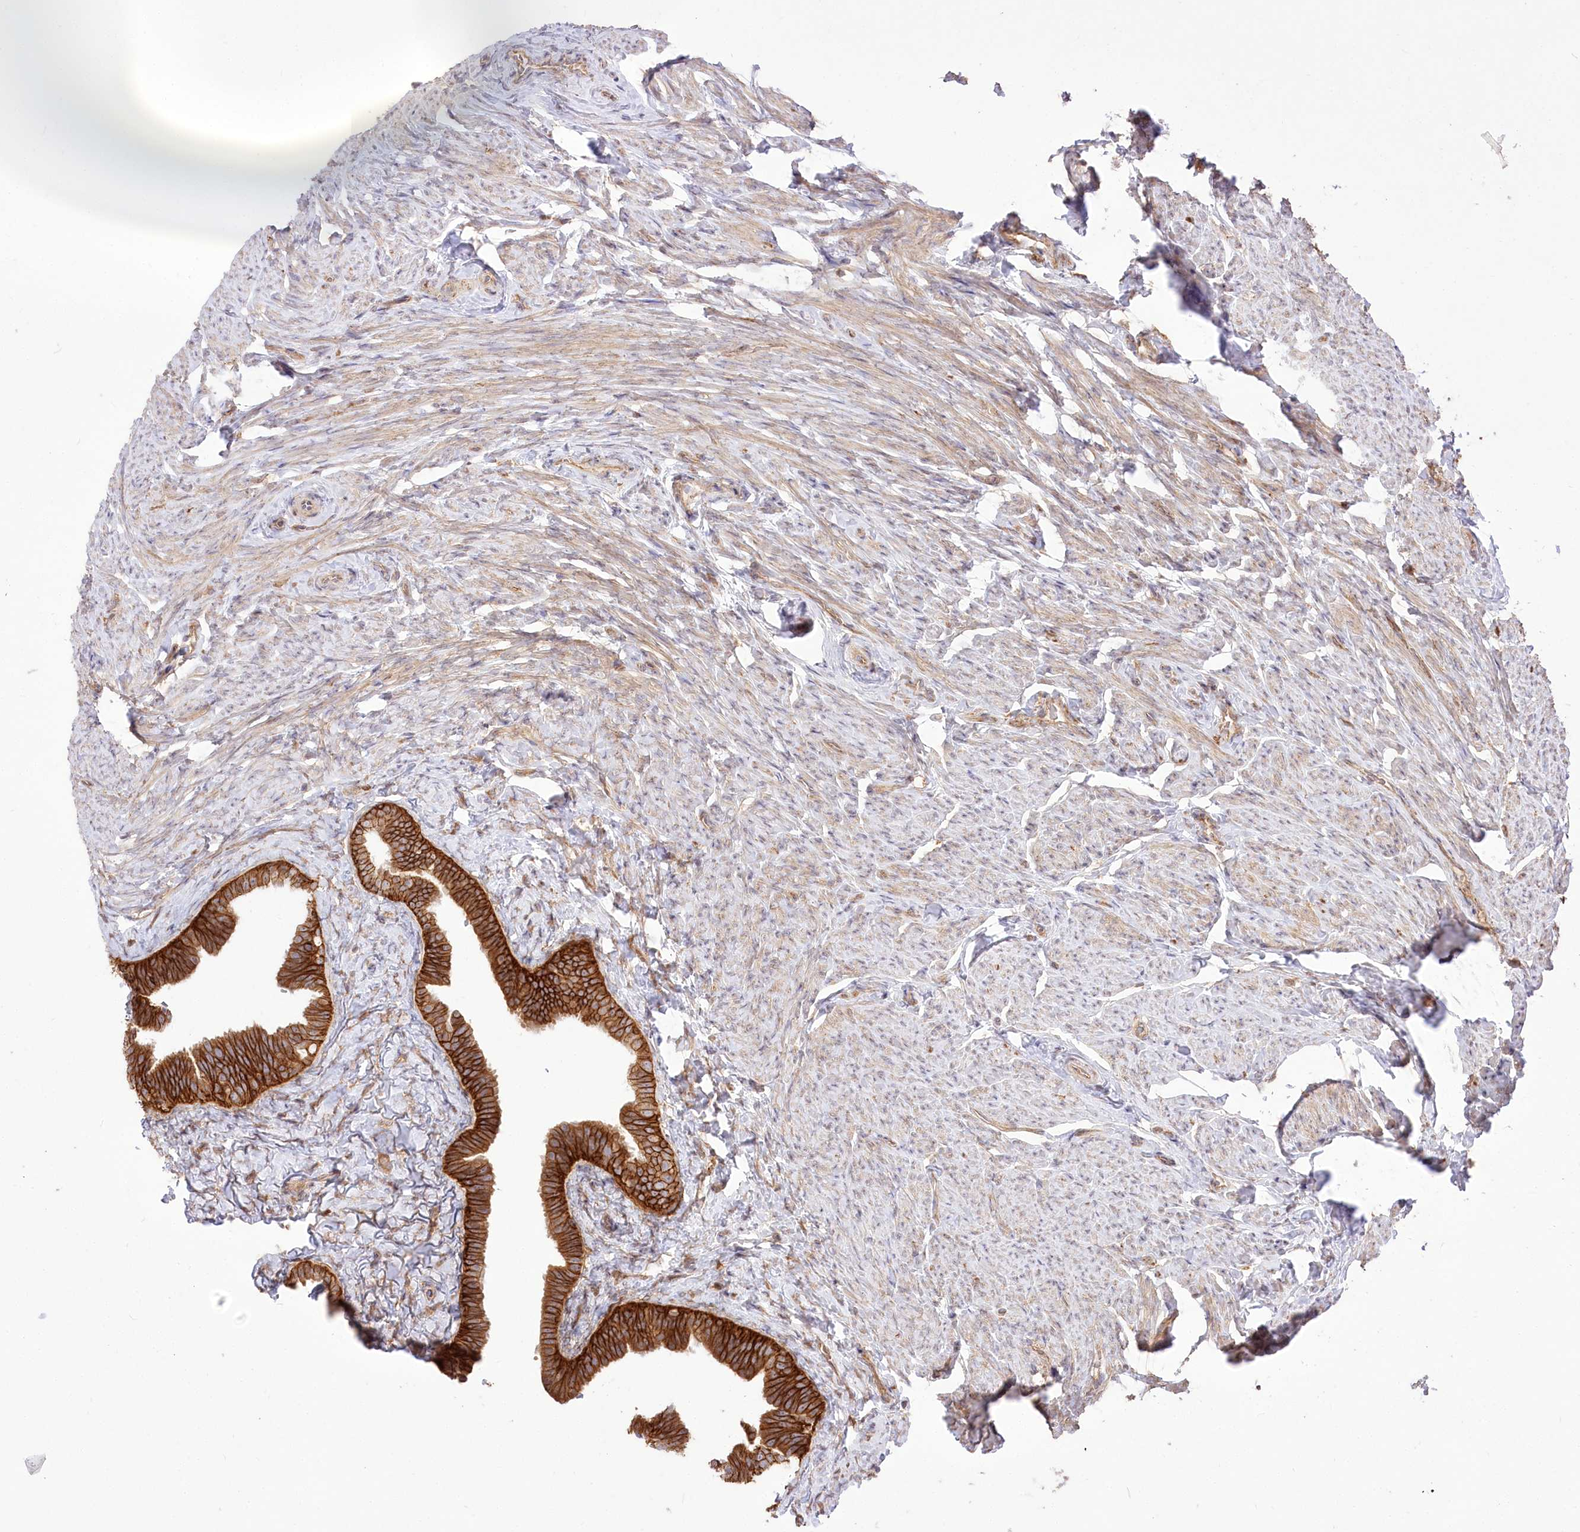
{"staining": {"intensity": "strong", "quantity": ">75%", "location": "cytoplasmic/membranous"}, "tissue": "fallopian tube", "cell_type": "Glandular cells", "image_type": "normal", "snomed": [{"axis": "morphology", "description": "Normal tissue, NOS"}, {"axis": "topography", "description": "Fallopian tube"}], "caption": "Immunohistochemistry of benign human fallopian tube reveals high levels of strong cytoplasmic/membranous positivity in about >75% of glandular cells.", "gene": "XYLB", "patient": {"sex": "female", "age": 39}}